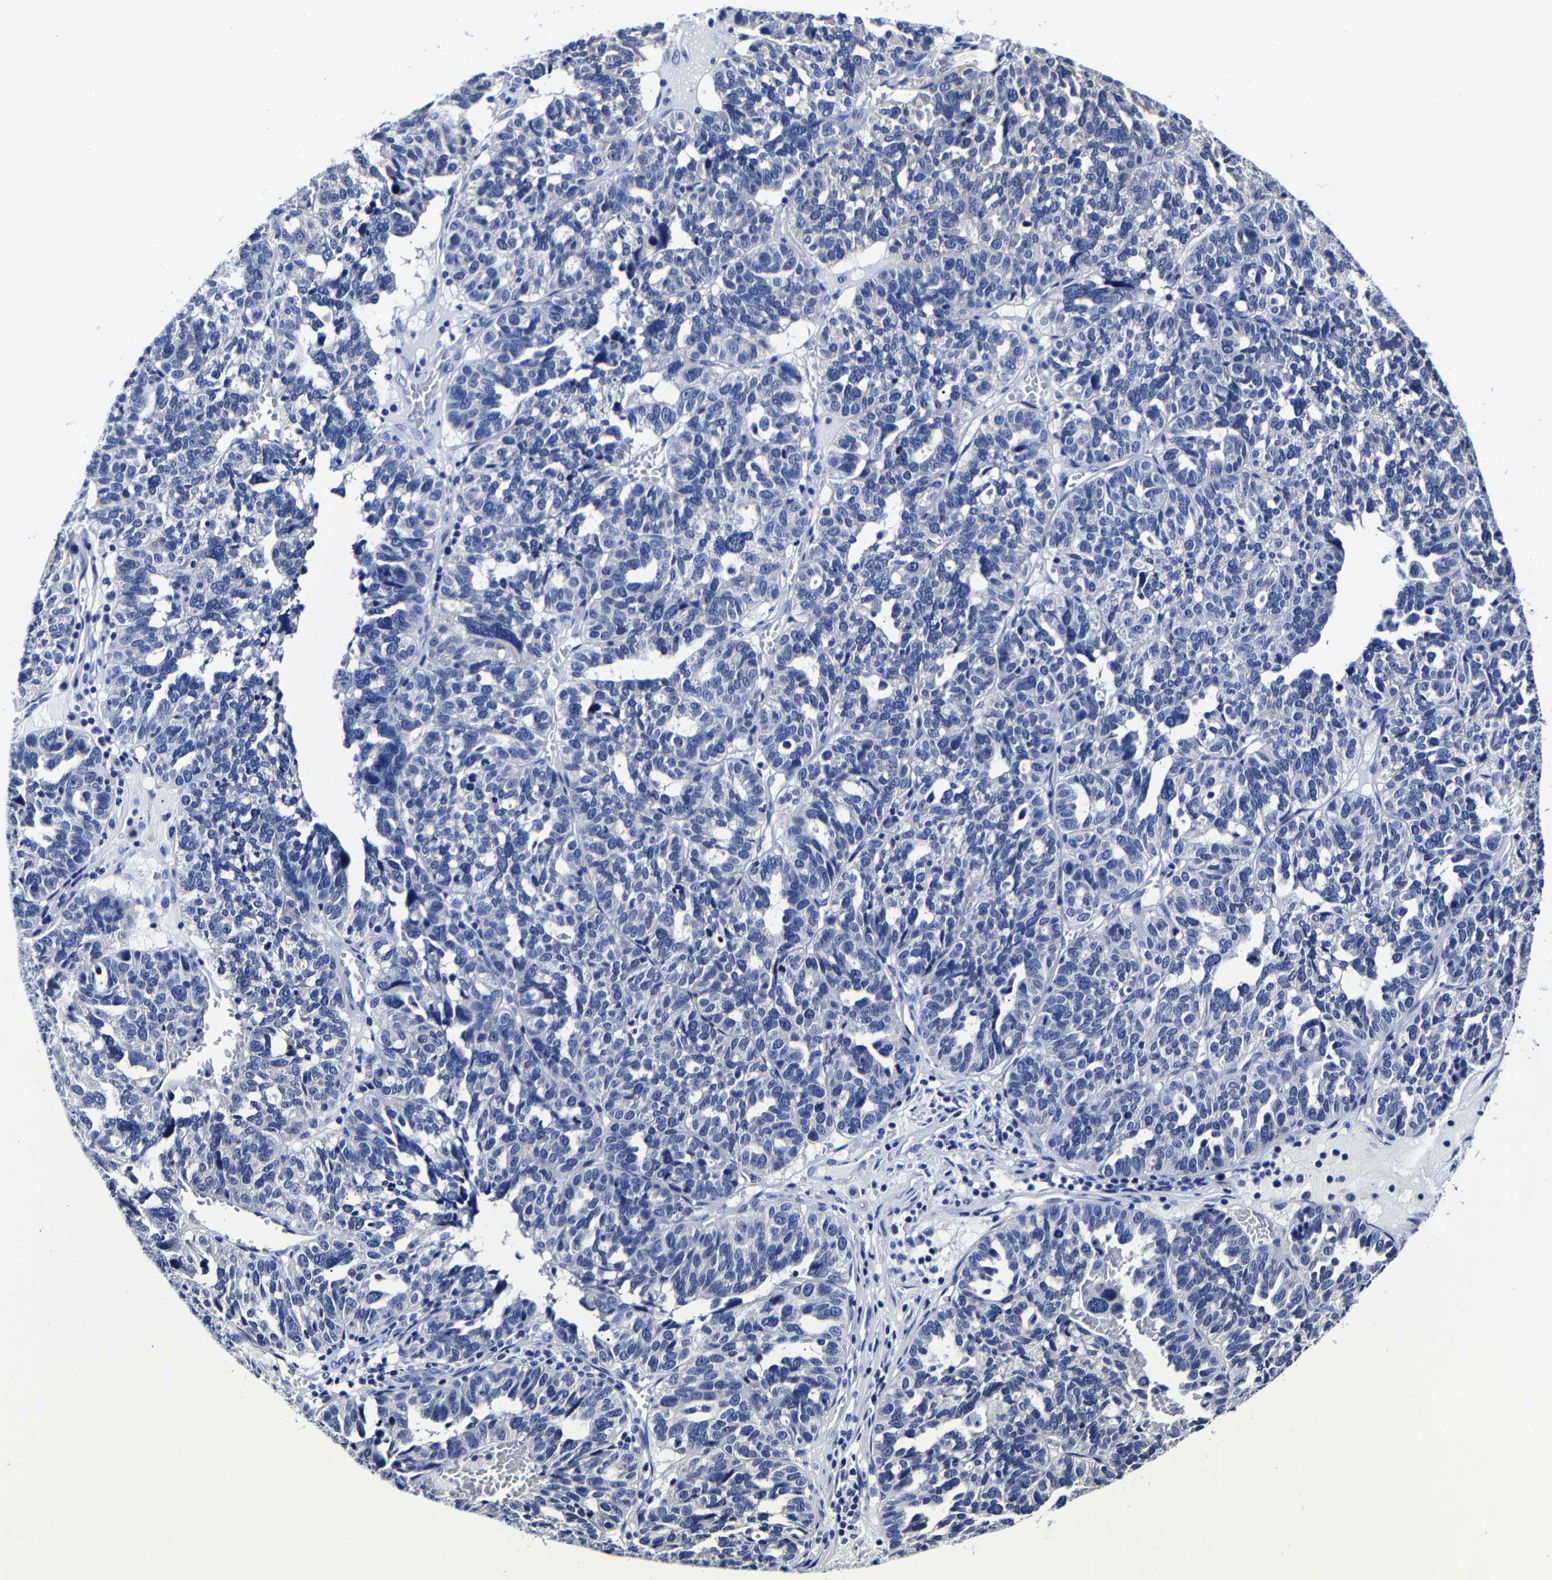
{"staining": {"intensity": "negative", "quantity": "none", "location": "none"}, "tissue": "ovarian cancer", "cell_type": "Tumor cells", "image_type": "cancer", "snomed": [{"axis": "morphology", "description": "Cystadenocarcinoma, serous, NOS"}, {"axis": "topography", "description": "Ovary"}], "caption": "A high-resolution image shows immunohistochemistry staining of ovarian cancer, which displays no significant positivity in tumor cells.", "gene": "CPA2", "patient": {"sex": "female", "age": 59}}